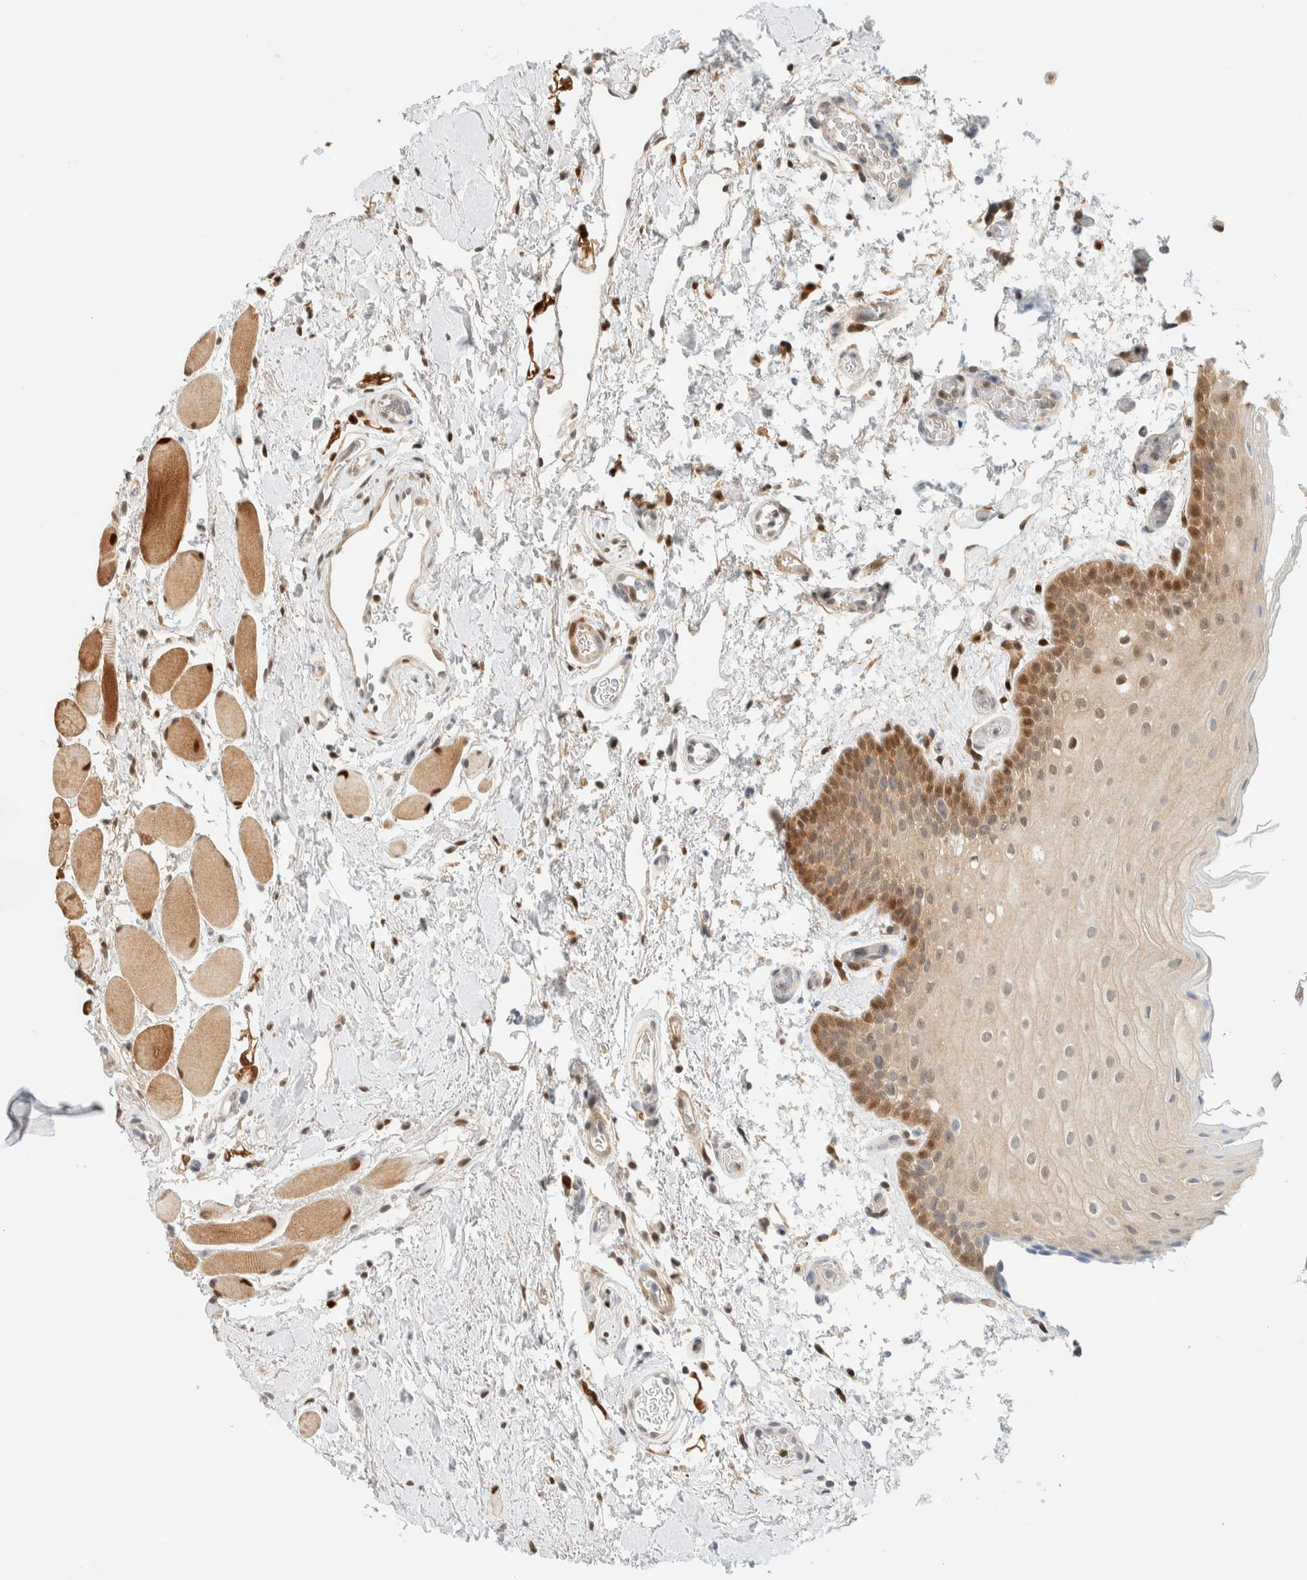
{"staining": {"intensity": "moderate", "quantity": "25%-75%", "location": "cytoplasmic/membranous,nuclear"}, "tissue": "oral mucosa", "cell_type": "Squamous epithelial cells", "image_type": "normal", "snomed": [{"axis": "morphology", "description": "Normal tissue, NOS"}, {"axis": "topography", "description": "Oral tissue"}], "caption": "Immunohistochemical staining of unremarkable oral mucosa exhibits medium levels of moderate cytoplasmic/membranous,nuclear positivity in about 25%-75% of squamous epithelial cells. (Stains: DAB in brown, nuclei in blue, Microscopy: brightfield microscopy at high magnification).", "gene": "ZBTB37", "patient": {"sex": "male", "age": 62}}